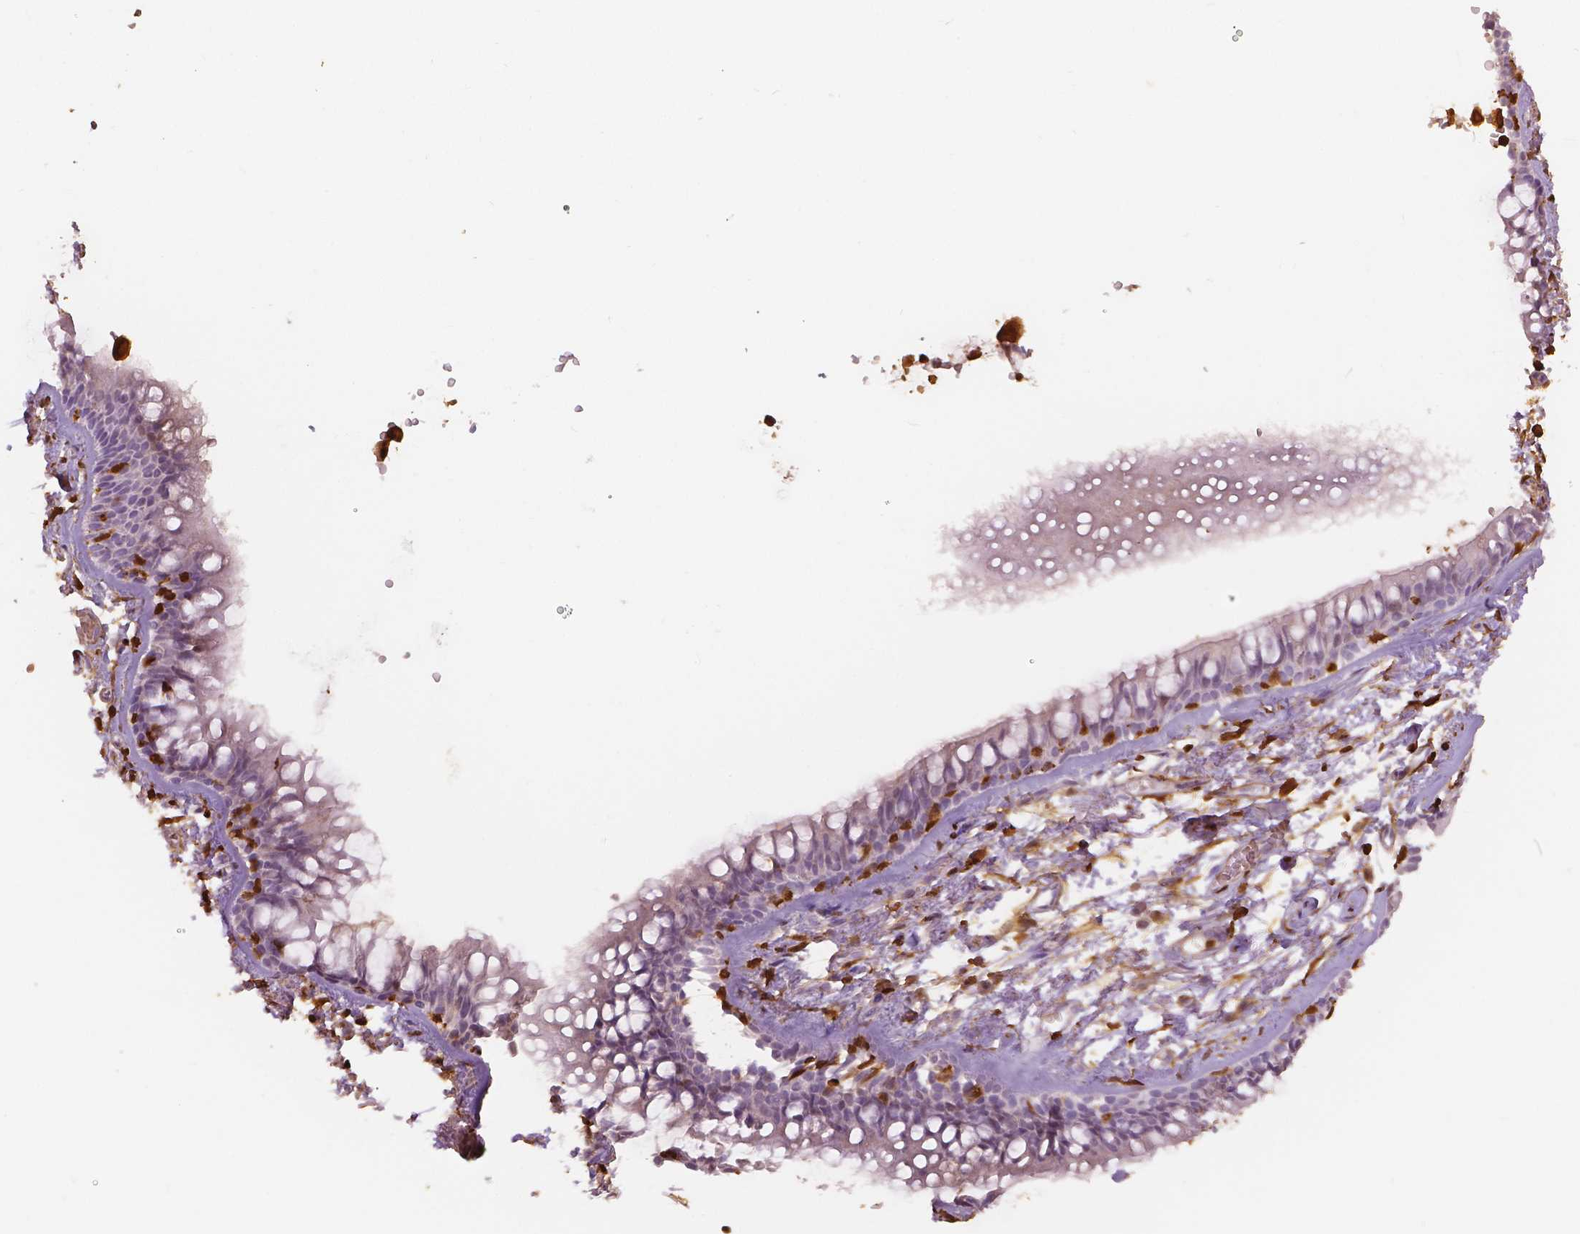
{"staining": {"intensity": "moderate", "quantity": ">75%", "location": "cytoplasmic/membranous,nuclear"}, "tissue": "soft tissue", "cell_type": "Fibroblasts", "image_type": "normal", "snomed": [{"axis": "morphology", "description": "Normal tissue, NOS"}, {"axis": "topography", "description": "Cartilage tissue"}, {"axis": "topography", "description": "Bronchus"}], "caption": "The photomicrograph shows immunohistochemical staining of unremarkable soft tissue. There is moderate cytoplasmic/membranous,nuclear positivity is present in approximately >75% of fibroblasts.", "gene": "S100A4", "patient": {"sex": "female", "age": 79}}